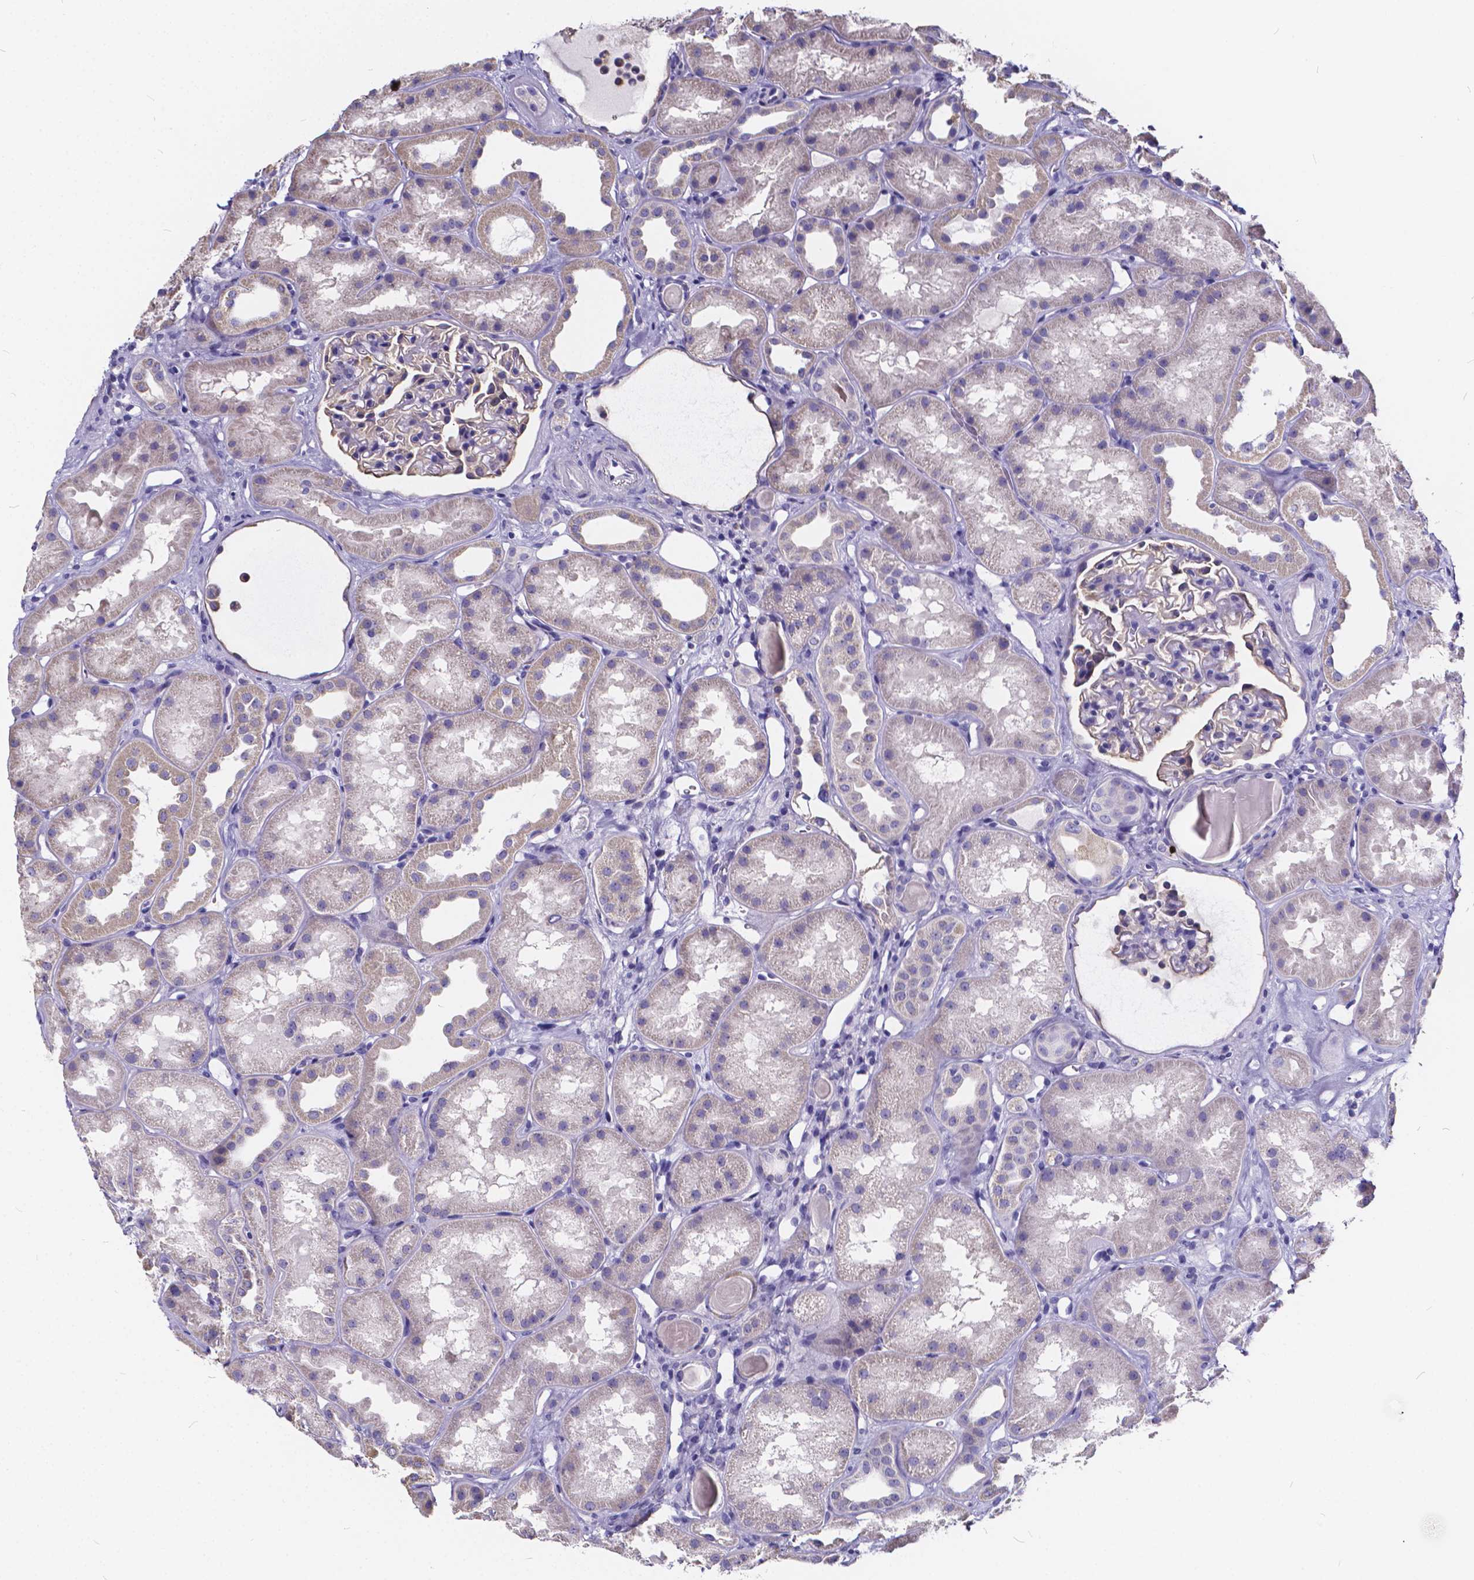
{"staining": {"intensity": "negative", "quantity": "none", "location": "none"}, "tissue": "kidney", "cell_type": "Cells in glomeruli", "image_type": "normal", "snomed": [{"axis": "morphology", "description": "Normal tissue, NOS"}, {"axis": "topography", "description": "Kidney"}], "caption": "Immunohistochemical staining of normal kidney demonstrates no significant staining in cells in glomeruli. (DAB immunohistochemistry visualized using brightfield microscopy, high magnification).", "gene": "SPEF2", "patient": {"sex": "male", "age": 61}}